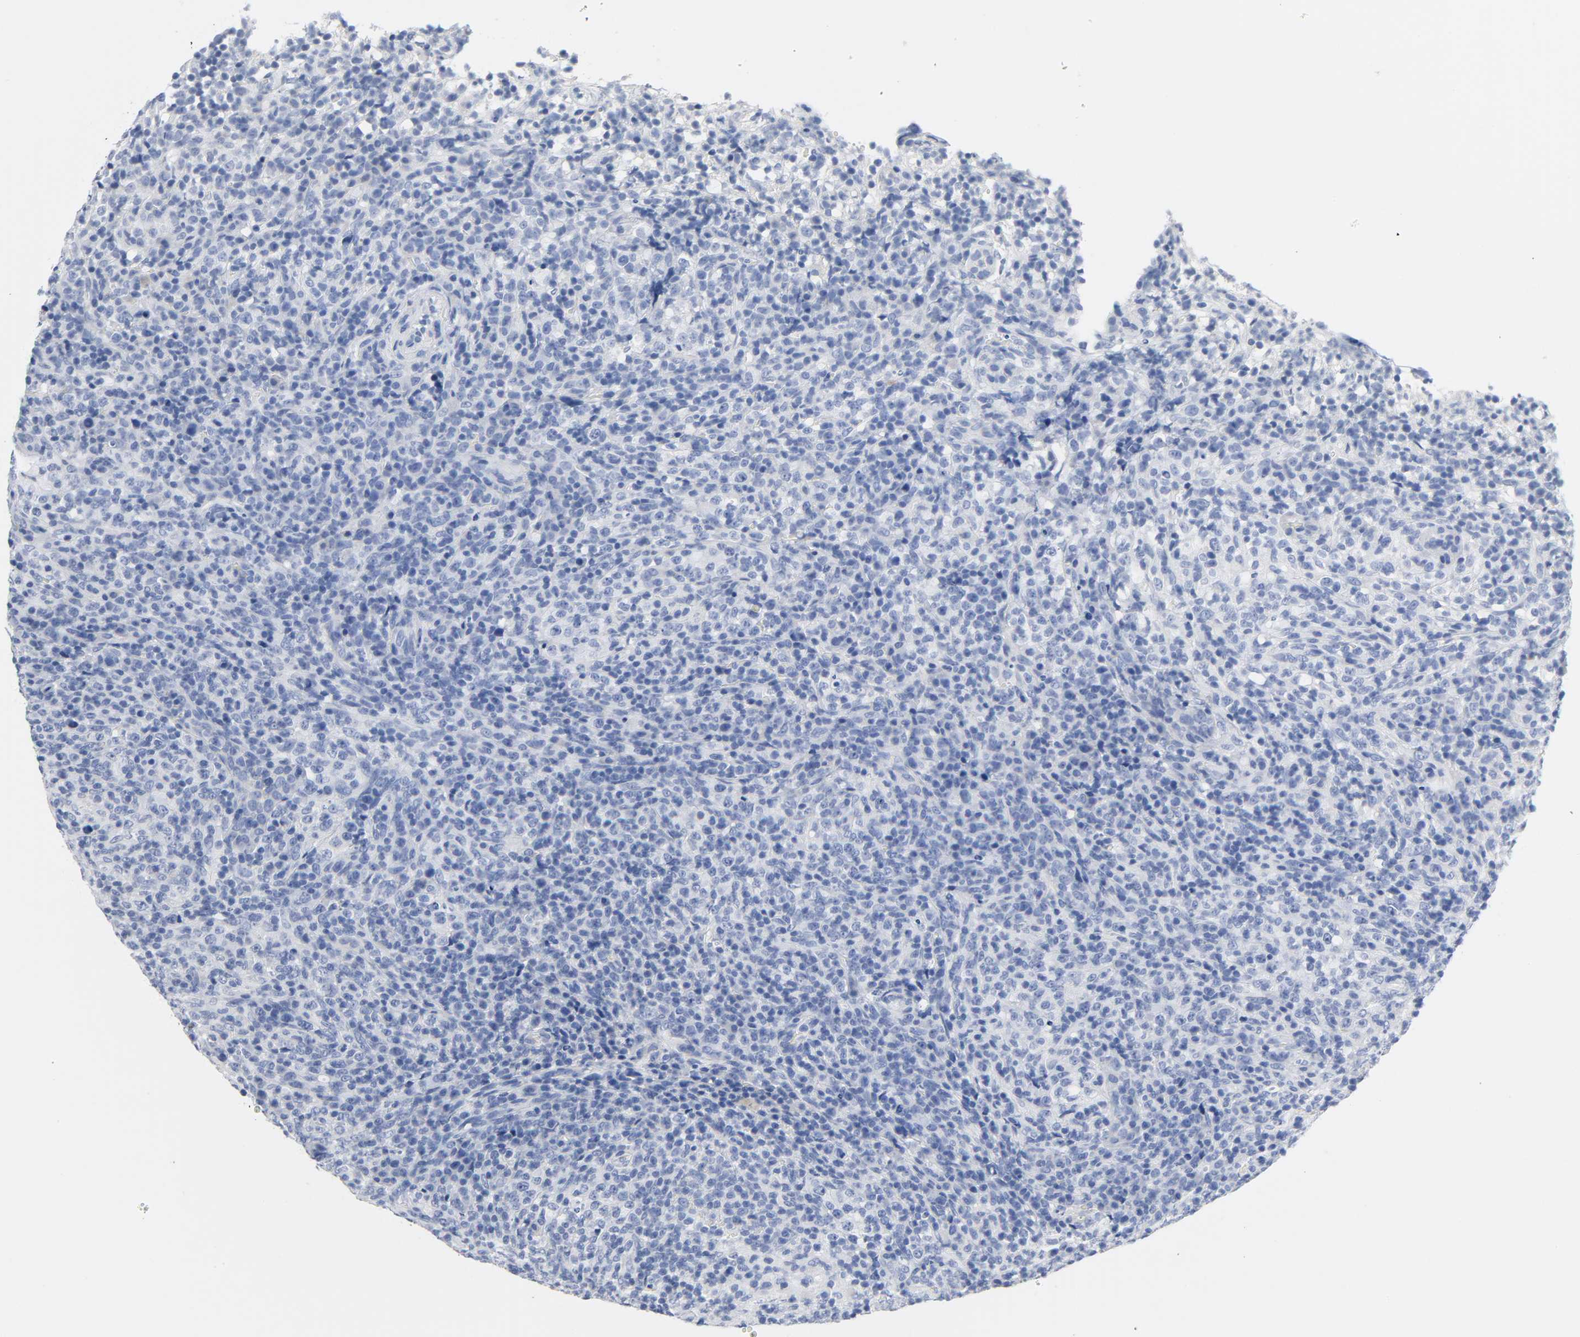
{"staining": {"intensity": "negative", "quantity": "none", "location": "none"}, "tissue": "lymphoma", "cell_type": "Tumor cells", "image_type": "cancer", "snomed": [{"axis": "morphology", "description": "Malignant lymphoma, non-Hodgkin's type, High grade"}, {"axis": "topography", "description": "Lymph node"}], "caption": "The IHC photomicrograph has no significant staining in tumor cells of high-grade malignant lymphoma, non-Hodgkin's type tissue.", "gene": "ACP3", "patient": {"sex": "female", "age": 76}}